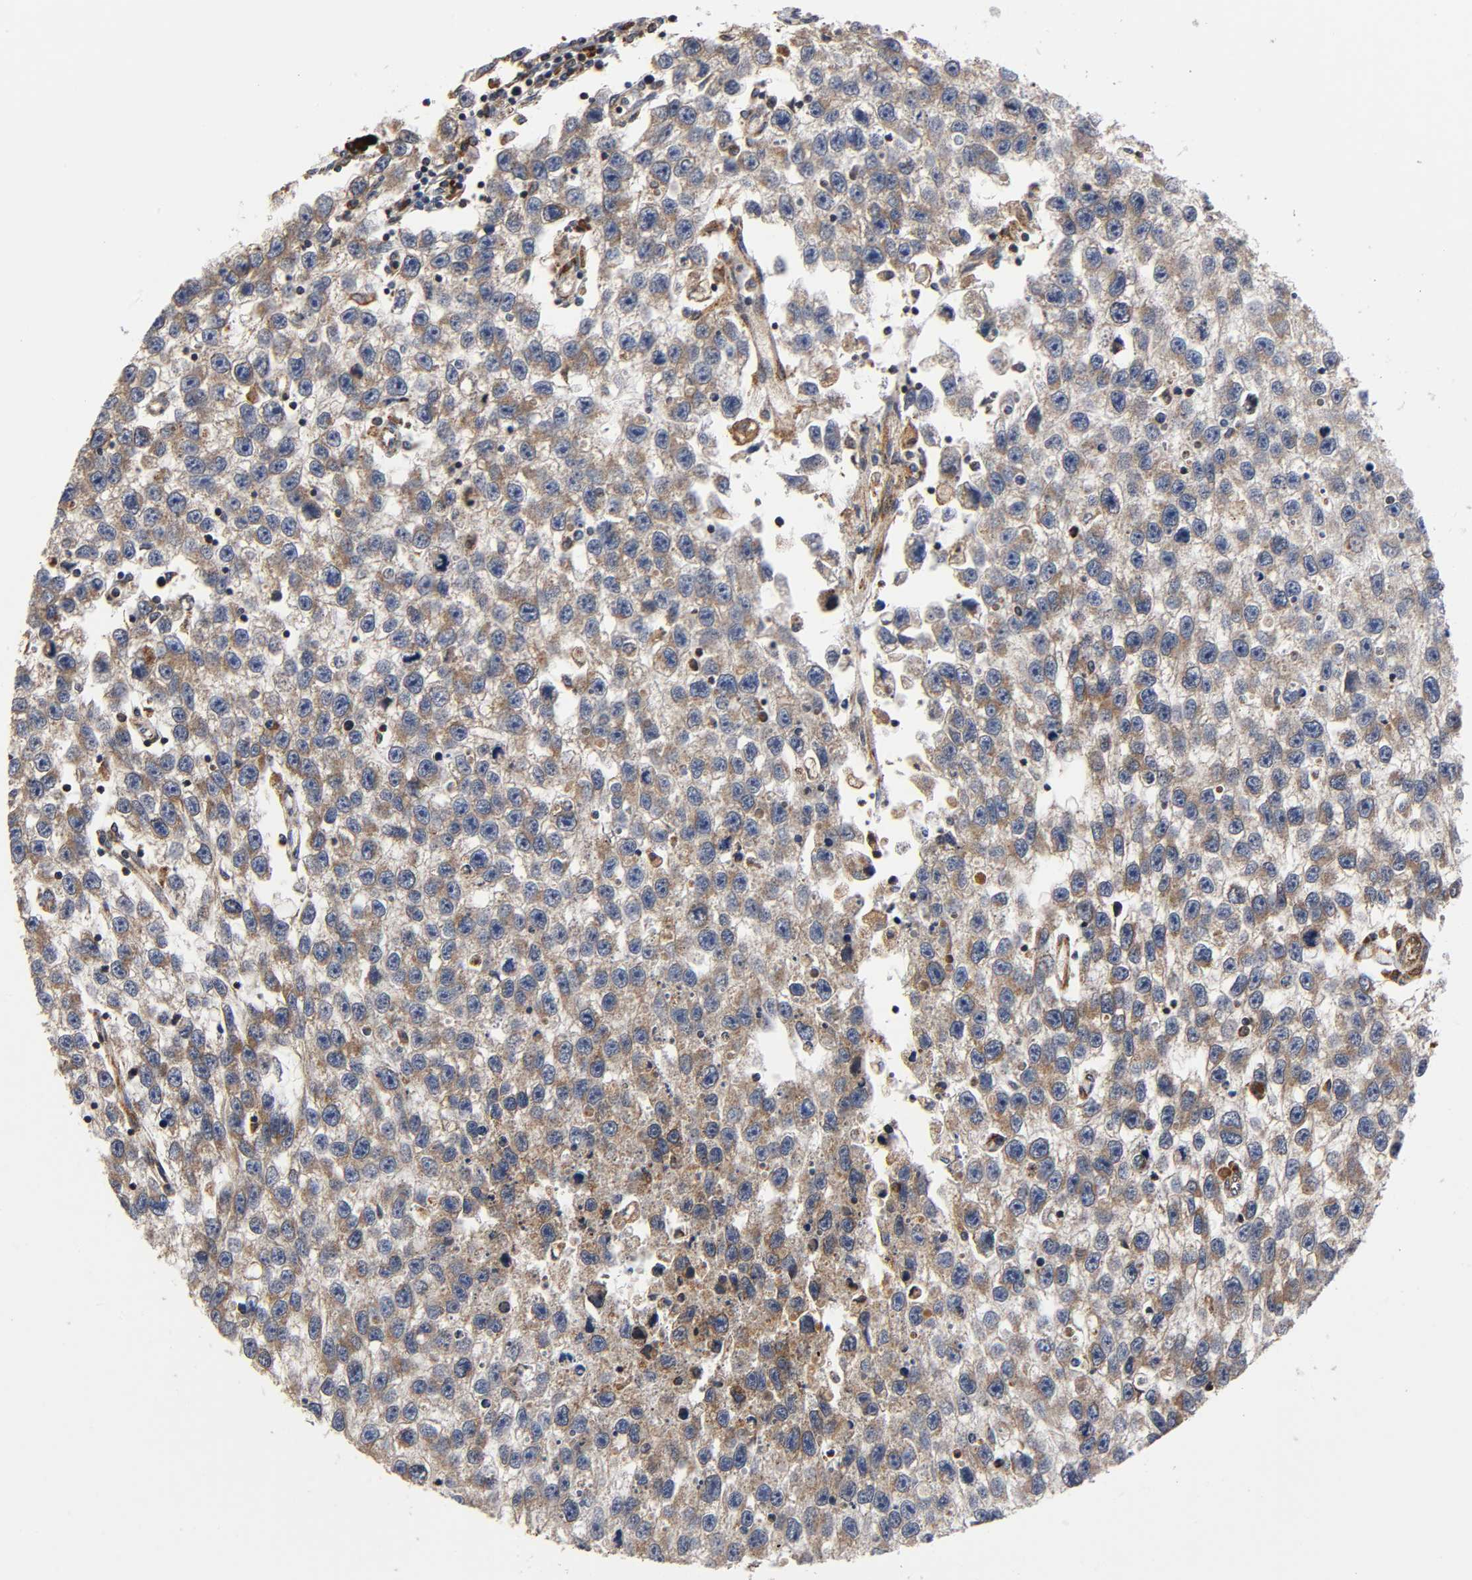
{"staining": {"intensity": "weak", "quantity": ">75%", "location": "cytoplasmic/membranous"}, "tissue": "testis cancer", "cell_type": "Tumor cells", "image_type": "cancer", "snomed": [{"axis": "morphology", "description": "Seminoma, NOS"}, {"axis": "topography", "description": "Testis"}], "caption": "A micrograph showing weak cytoplasmic/membranous staining in approximately >75% of tumor cells in testis cancer (seminoma), as visualized by brown immunohistochemical staining.", "gene": "MAP3K1", "patient": {"sex": "male", "age": 33}}